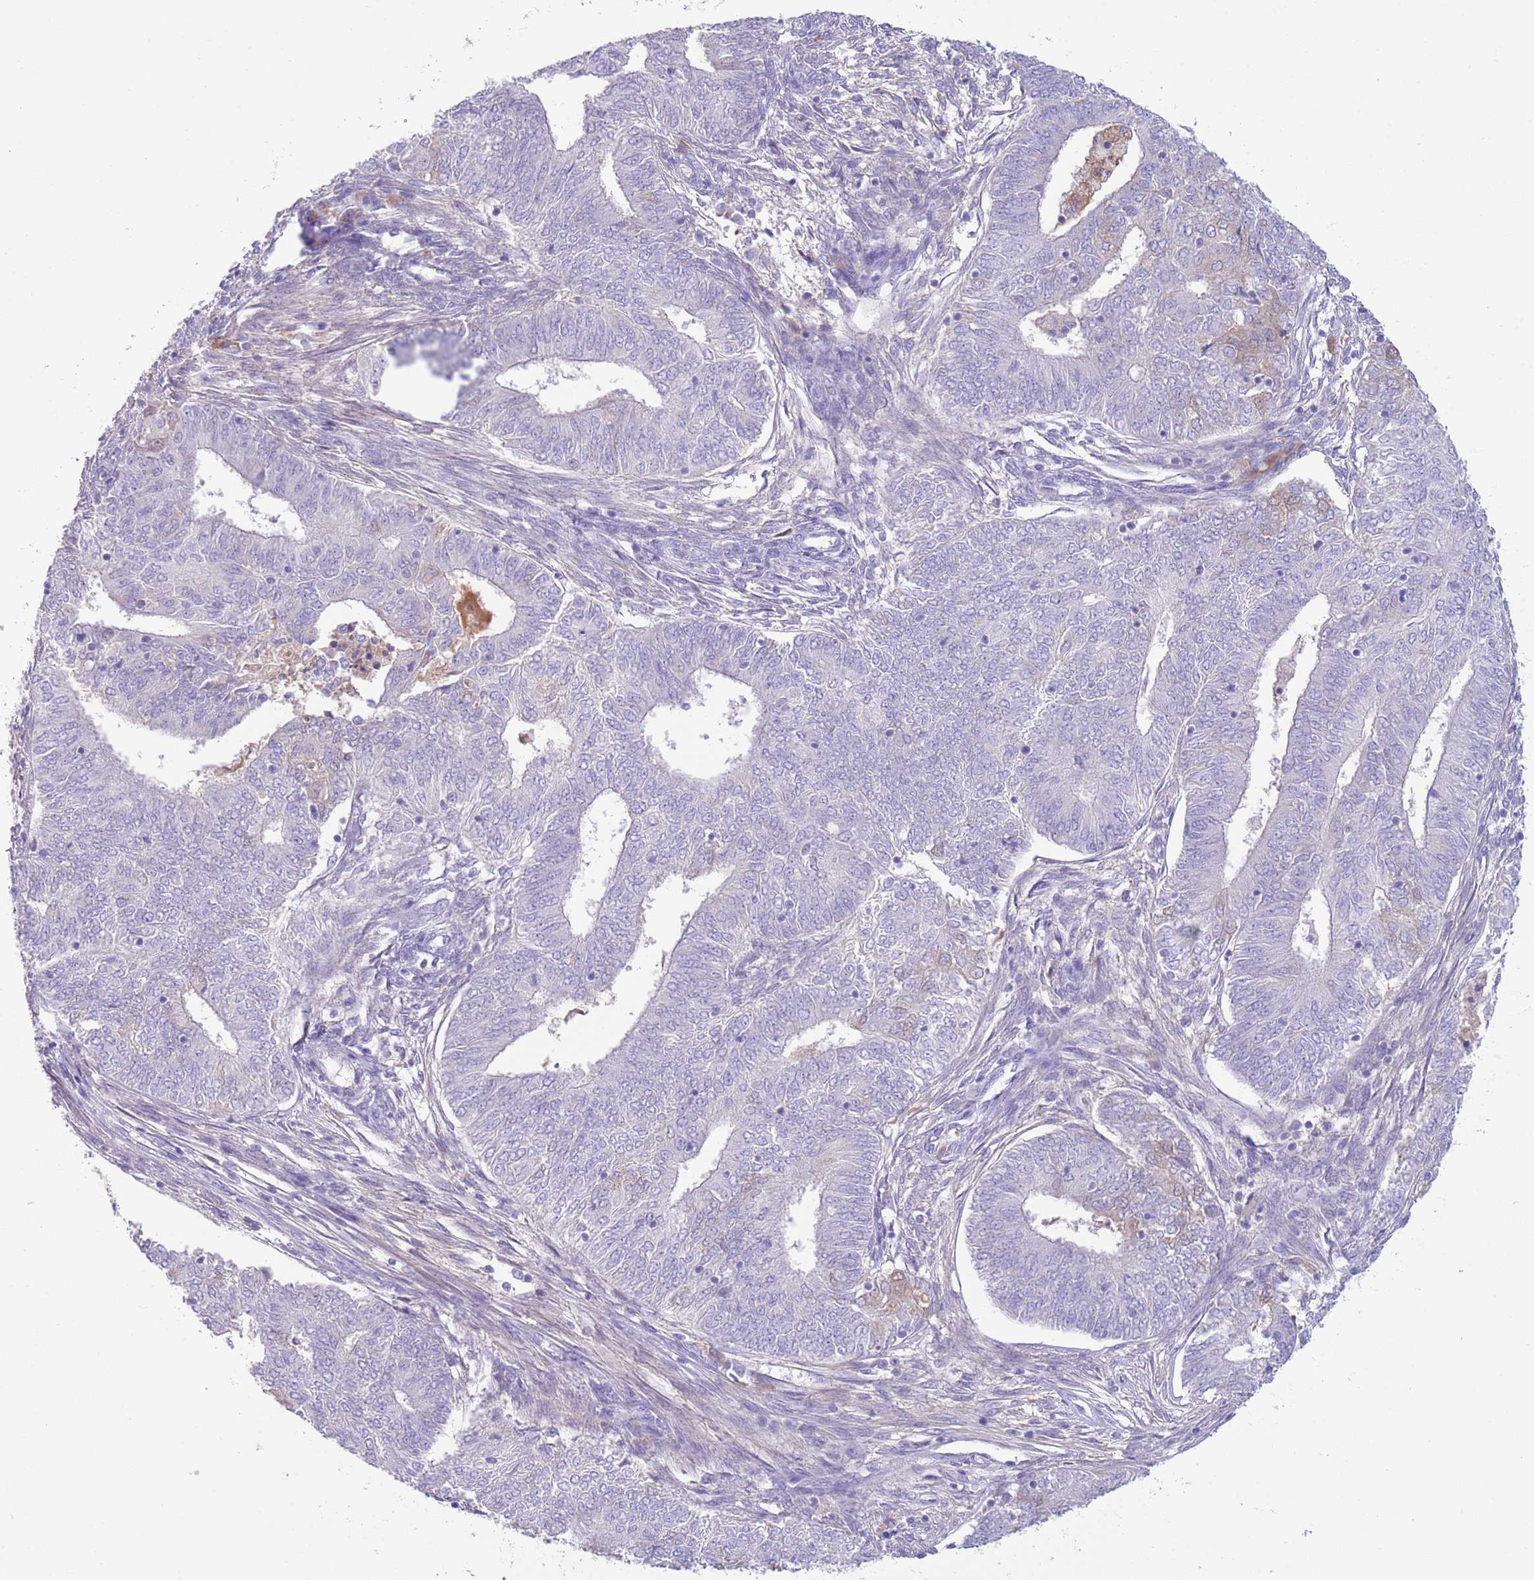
{"staining": {"intensity": "negative", "quantity": "none", "location": "none"}, "tissue": "endometrial cancer", "cell_type": "Tumor cells", "image_type": "cancer", "snomed": [{"axis": "morphology", "description": "Adenocarcinoma, NOS"}, {"axis": "topography", "description": "Endometrium"}], "caption": "An IHC image of endometrial cancer is shown. There is no staining in tumor cells of endometrial cancer.", "gene": "IGFL4", "patient": {"sex": "female", "age": 62}}